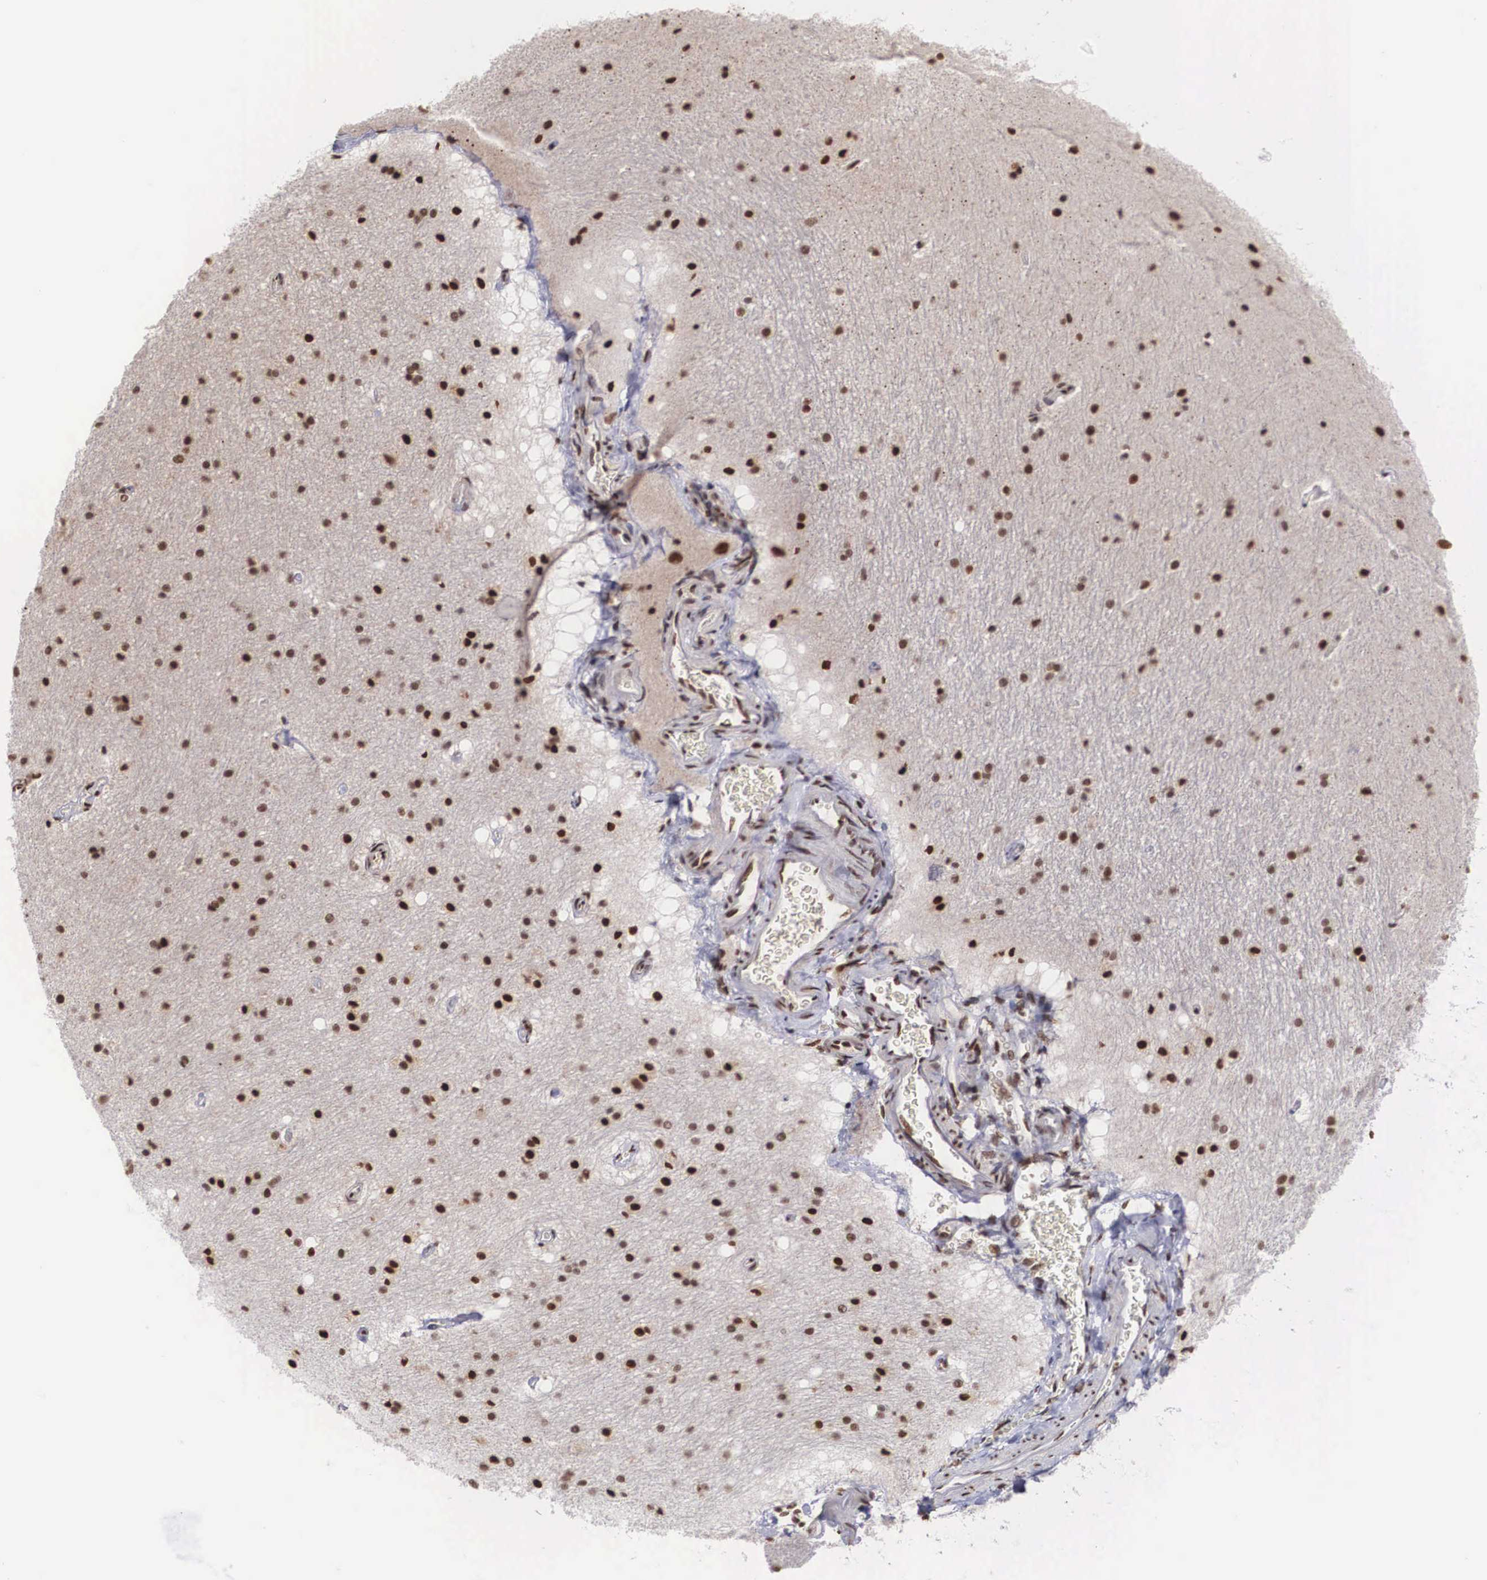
{"staining": {"intensity": "moderate", "quantity": ">75%", "location": "nuclear"}, "tissue": "cerebral cortex", "cell_type": "Endothelial cells", "image_type": "normal", "snomed": [{"axis": "morphology", "description": "Normal tissue, NOS"}, {"axis": "topography", "description": "Cerebral cortex"}, {"axis": "topography", "description": "Hippocampus"}], "caption": "An image of cerebral cortex stained for a protein shows moderate nuclear brown staining in endothelial cells. Immunohistochemistry stains the protein in brown and the nuclei are stained blue.", "gene": "HTATSF1", "patient": {"sex": "female", "age": 19}}